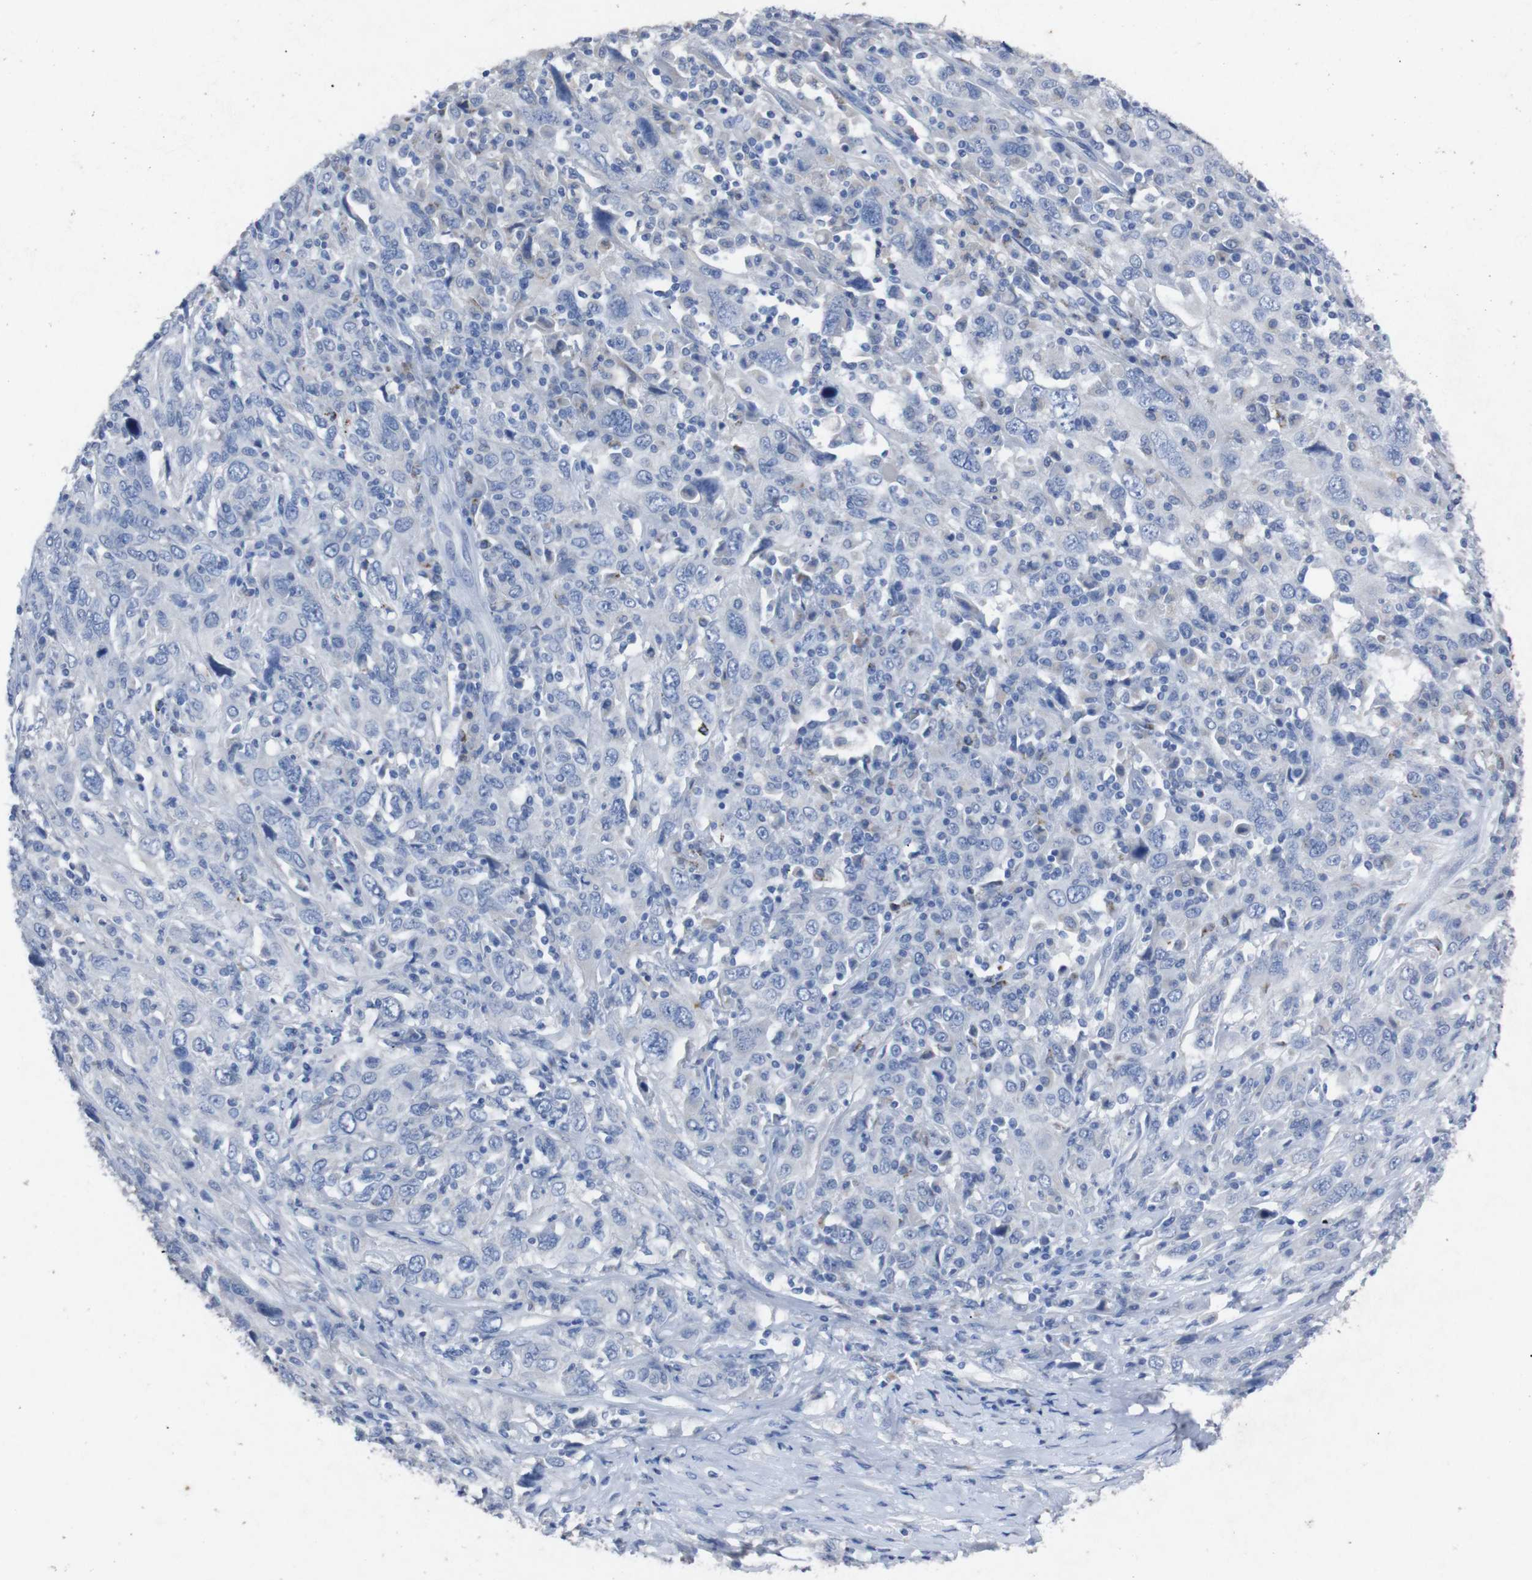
{"staining": {"intensity": "negative", "quantity": "none", "location": "none"}, "tissue": "cervical cancer", "cell_type": "Tumor cells", "image_type": "cancer", "snomed": [{"axis": "morphology", "description": "Squamous cell carcinoma, NOS"}, {"axis": "topography", "description": "Cervix"}], "caption": "A histopathology image of squamous cell carcinoma (cervical) stained for a protein shows no brown staining in tumor cells. (DAB IHC with hematoxylin counter stain).", "gene": "GJB2", "patient": {"sex": "female", "age": 46}}